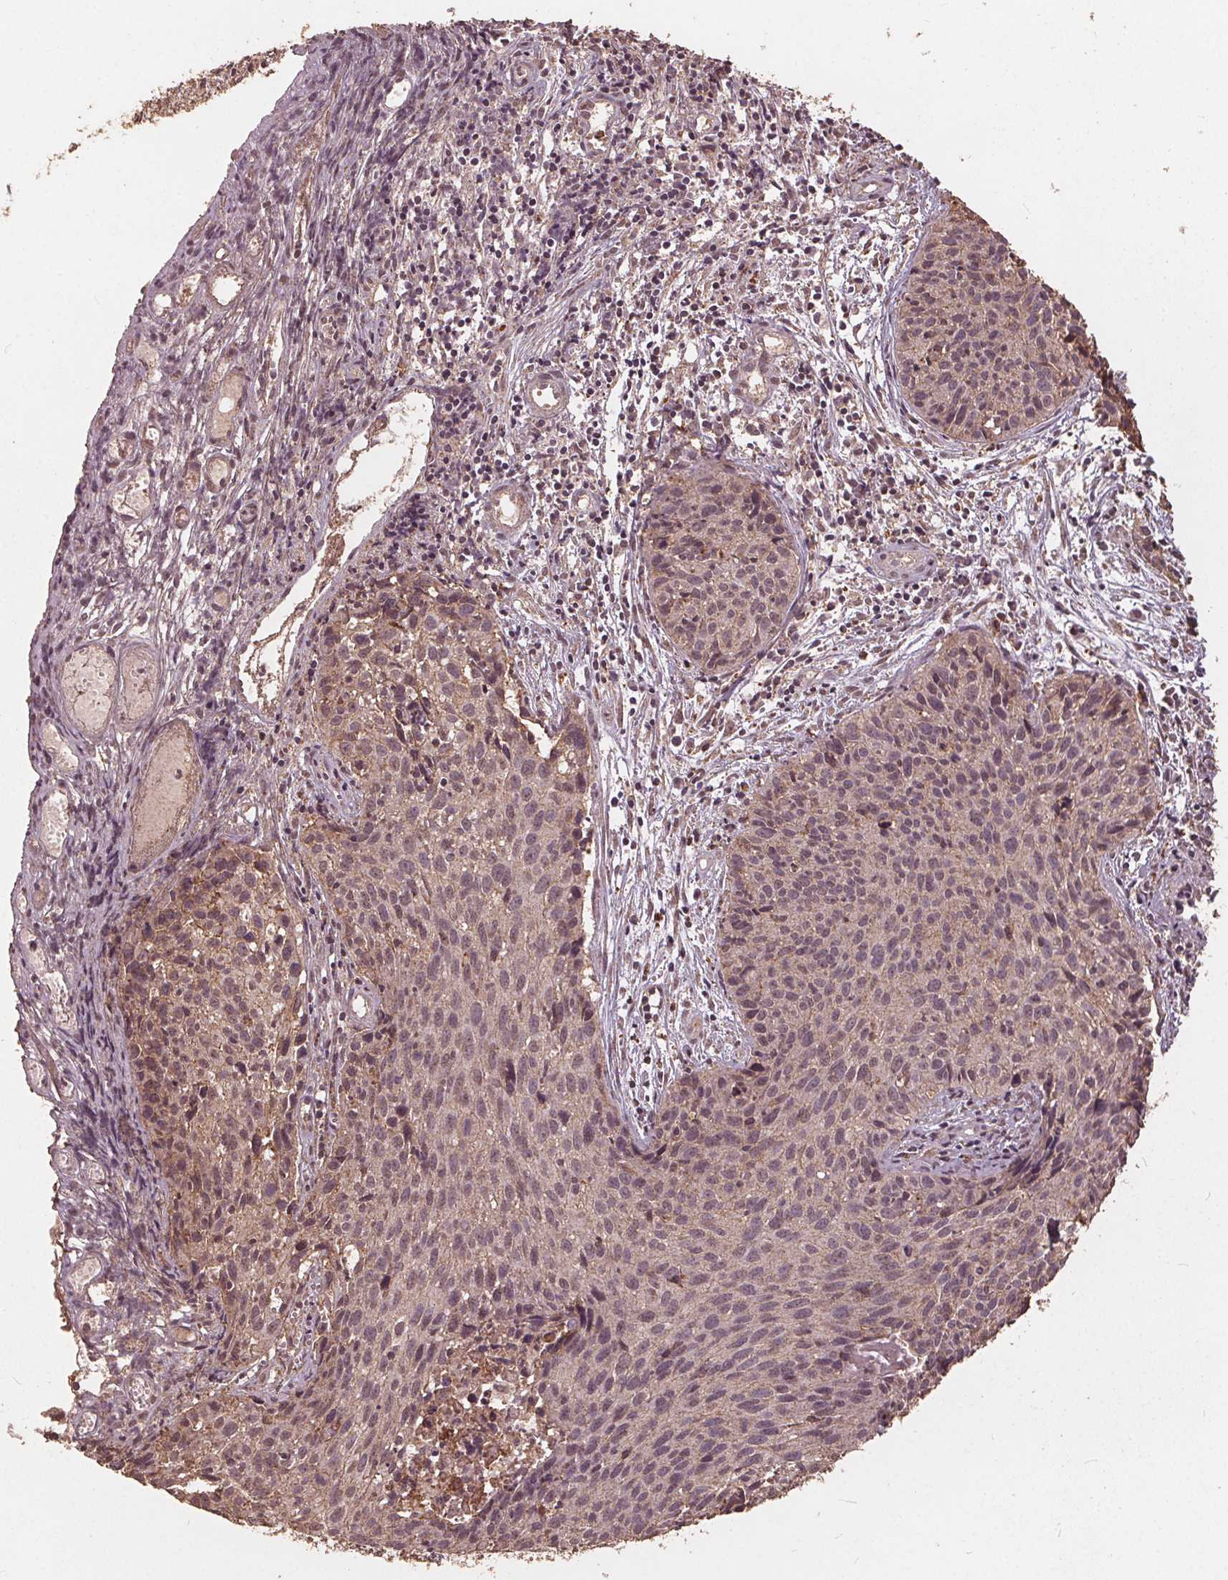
{"staining": {"intensity": "weak", "quantity": "<25%", "location": "nuclear"}, "tissue": "cervical cancer", "cell_type": "Tumor cells", "image_type": "cancer", "snomed": [{"axis": "morphology", "description": "Squamous cell carcinoma, NOS"}, {"axis": "topography", "description": "Cervix"}], "caption": "IHC histopathology image of neoplastic tissue: cervical cancer (squamous cell carcinoma) stained with DAB demonstrates no significant protein staining in tumor cells. The staining was performed using DAB (3,3'-diaminobenzidine) to visualize the protein expression in brown, while the nuclei were stained in blue with hematoxylin (Magnification: 20x).", "gene": "DSG3", "patient": {"sex": "female", "age": 30}}